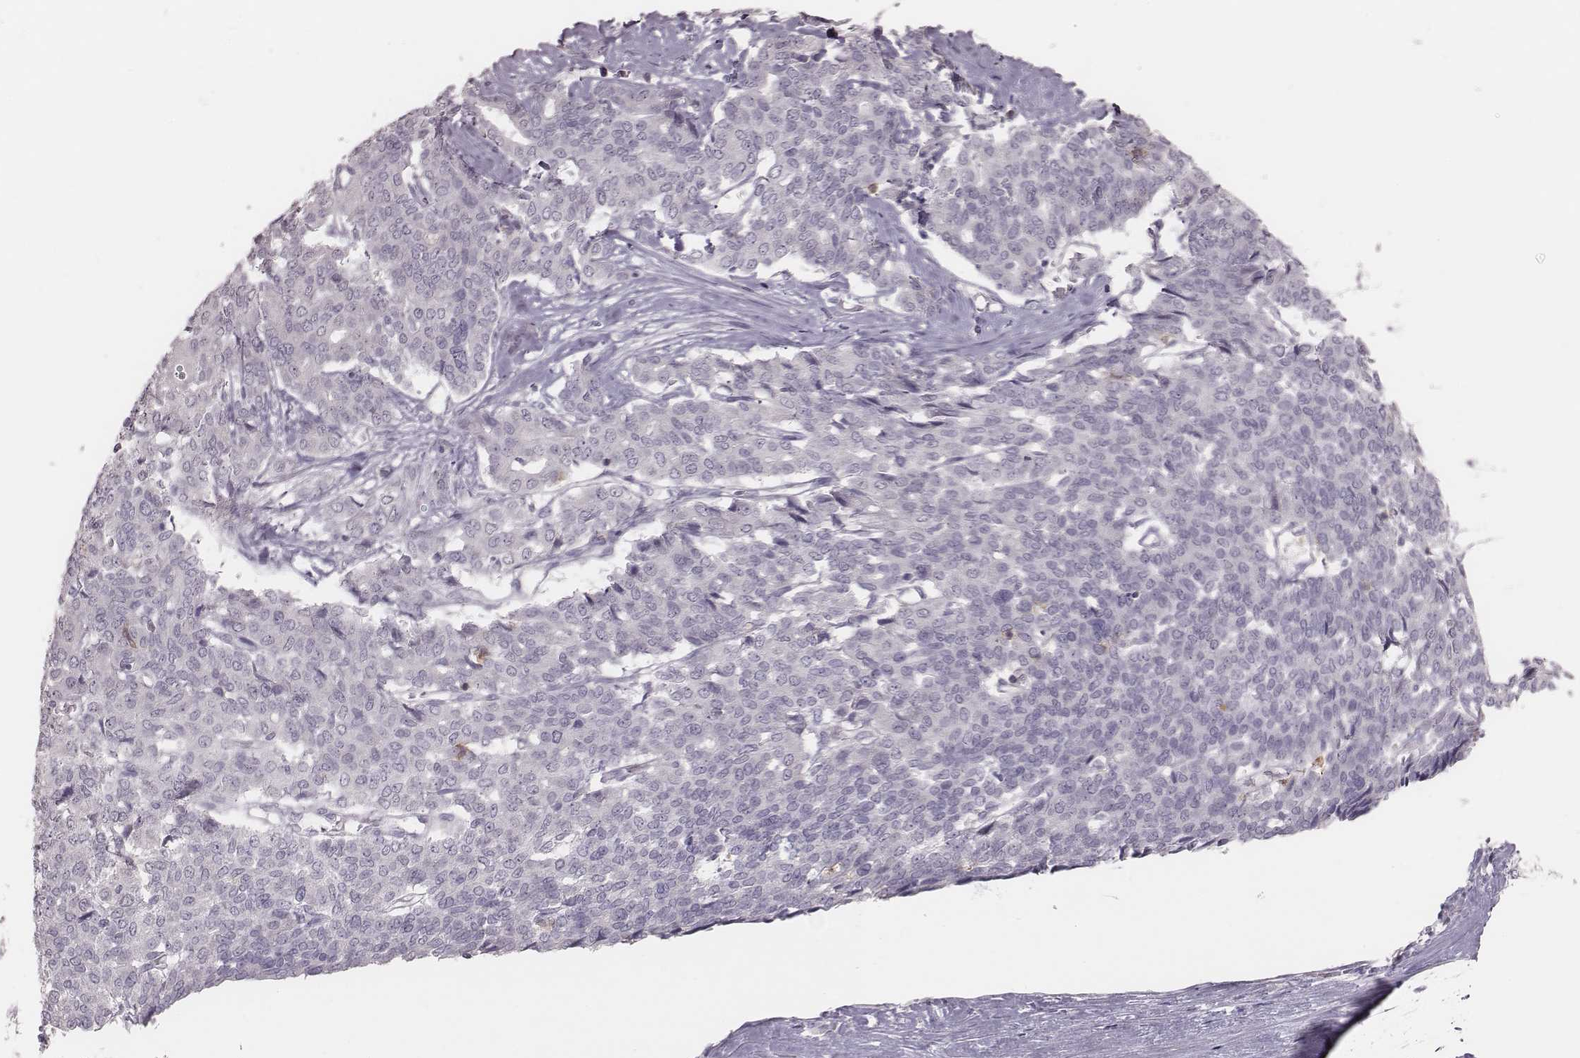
{"staining": {"intensity": "negative", "quantity": "none", "location": "none"}, "tissue": "liver cancer", "cell_type": "Tumor cells", "image_type": "cancer", "snomed": [{"axis": "morphology", "description": "Cholangiocarcinoma"}, {"axis": "topography", "description": "Liver"}], "caption": "Immunohistochemistry photomicrograph of neoplastic tissue: human liver cancer stained with DAB exhibits no significant protein expression in tumor cells.", "gene": "PDCD1", "patient": {"sex": "female", "age": 47}}